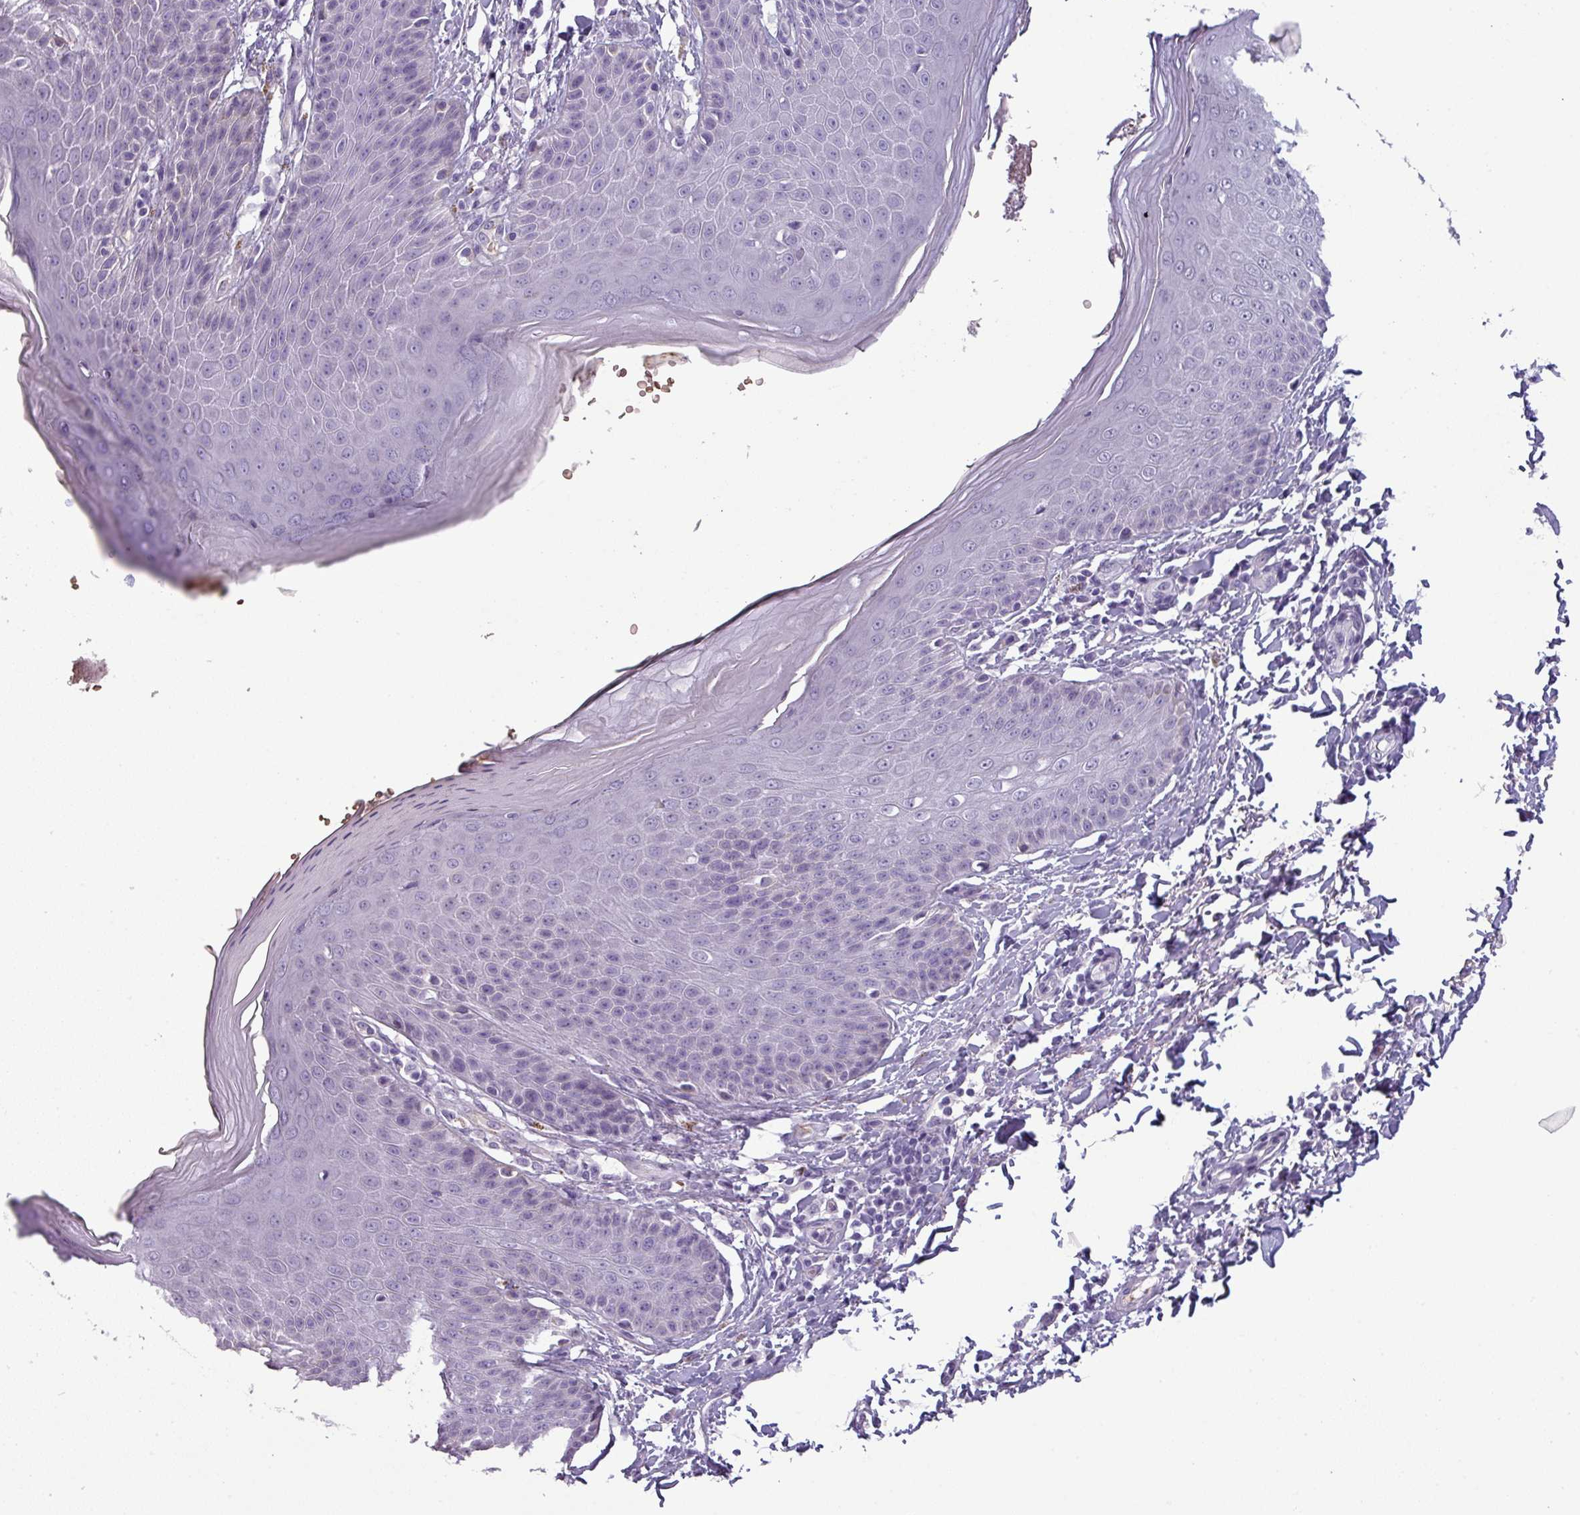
{"staining": {"intensity": "negative", "quantity": "none", "location": "none"}, "tissue": "skin", "cell_type": "Epidermal cells", "image_type": "normal", "snomed": [{"axis": "morphology", "description": "Normal tissue, NOS"}, {"axis": "topography", "description": "Peripheral nerve tissue"}], "caption": "Skin was stained to show a protein in brown. There is no significant positivity in epidermal cells.", "gene": "AREL1", "patient": {"sex": "male", "age": 51}}